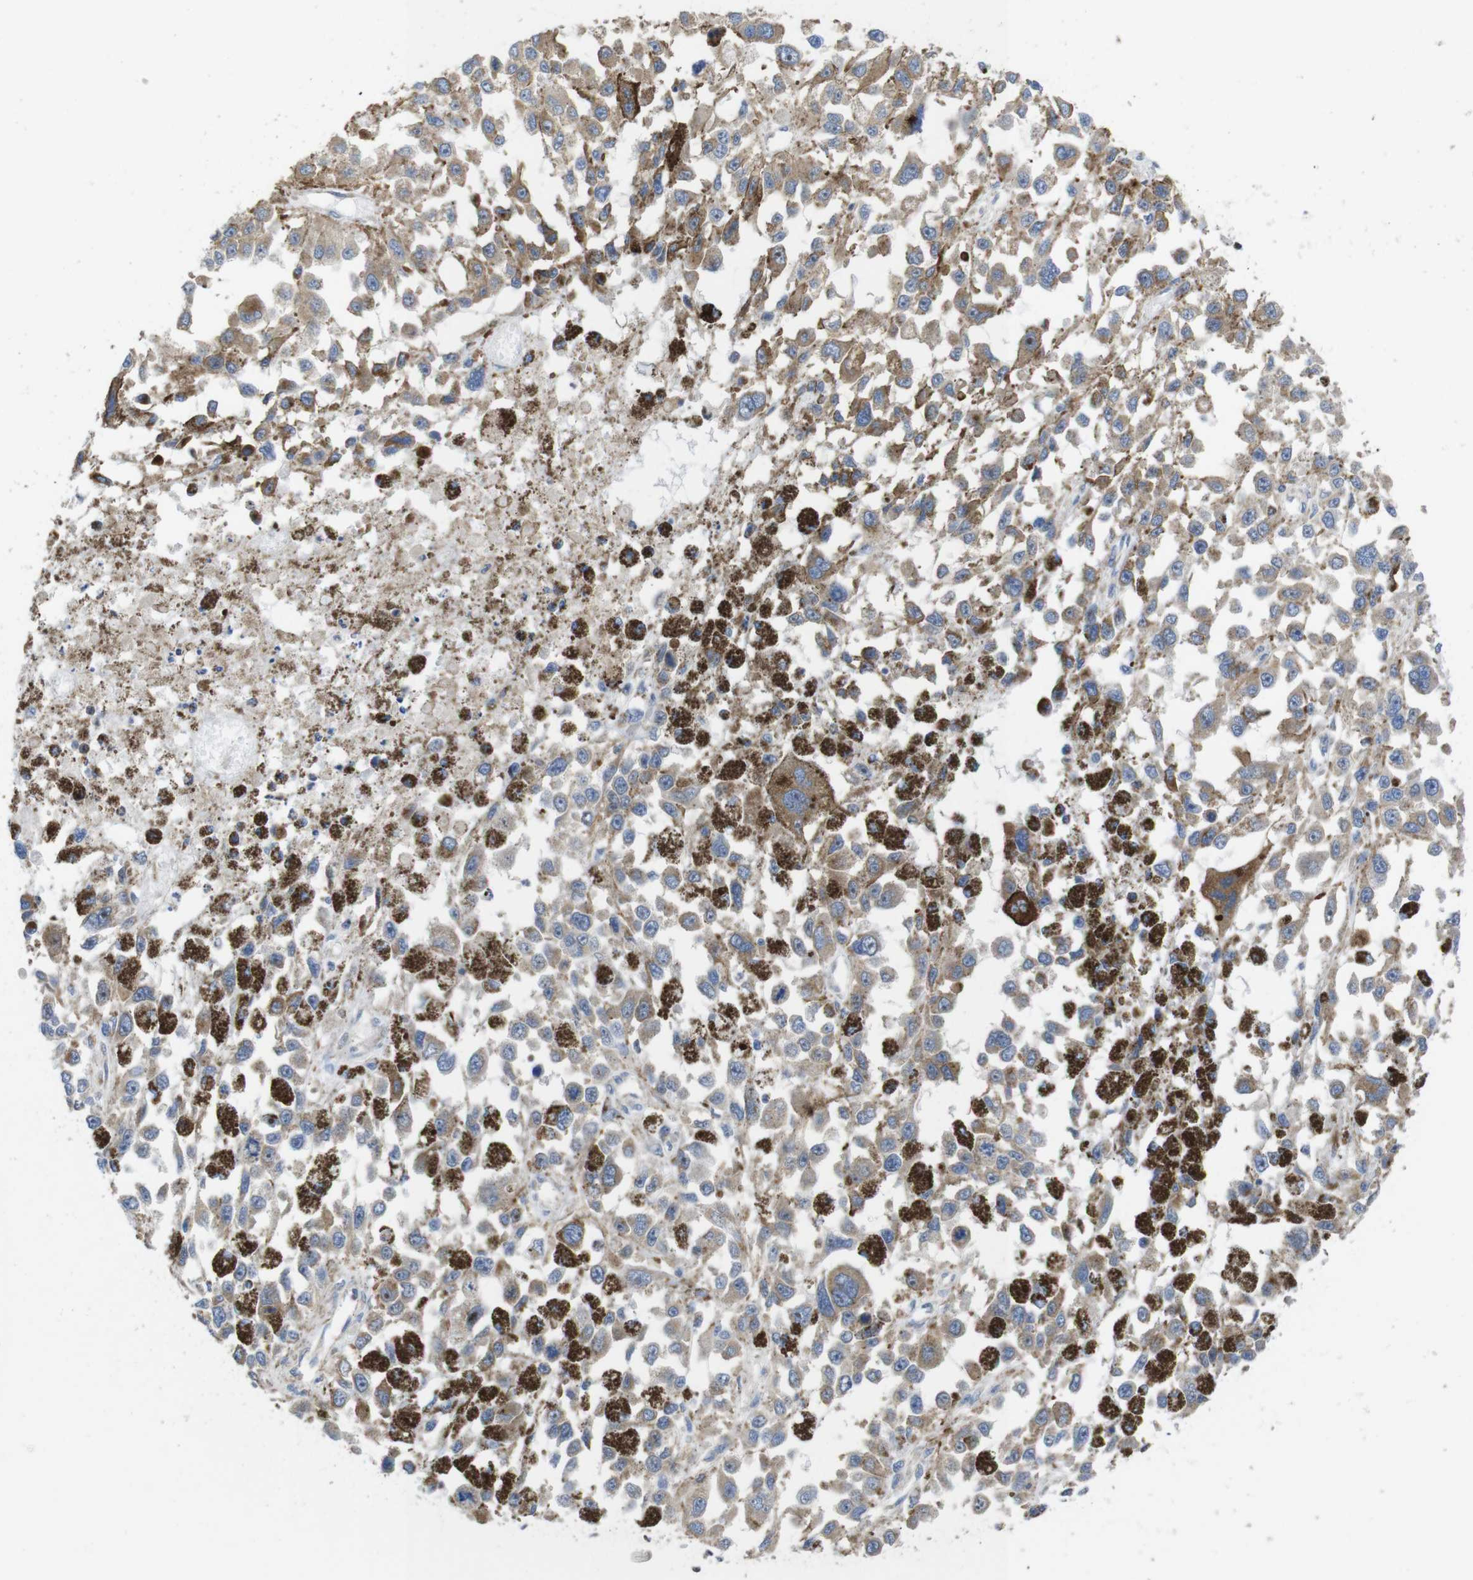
{"staining": {"intensity": "weak", "quantity": ">75%", "location": "cytoplasmic/membranous"}, "tissue": "melanoma", "cell_type": "Tumor cells", "image_type": "cancer", "snomed": [{"axis": "morphology", "description": "Malignant melanoma, Metastatic site"}, {"axis": "topography", "description": "Lymph node"}], "caption": "A micrograph of human malignant melanoma (metastatic site) stained for a protein shows weak cytoplasmic/membranous brown staining in tumor cells.", "gene": "TMEM192", "patient": {"sex": "male", "age": 59}}